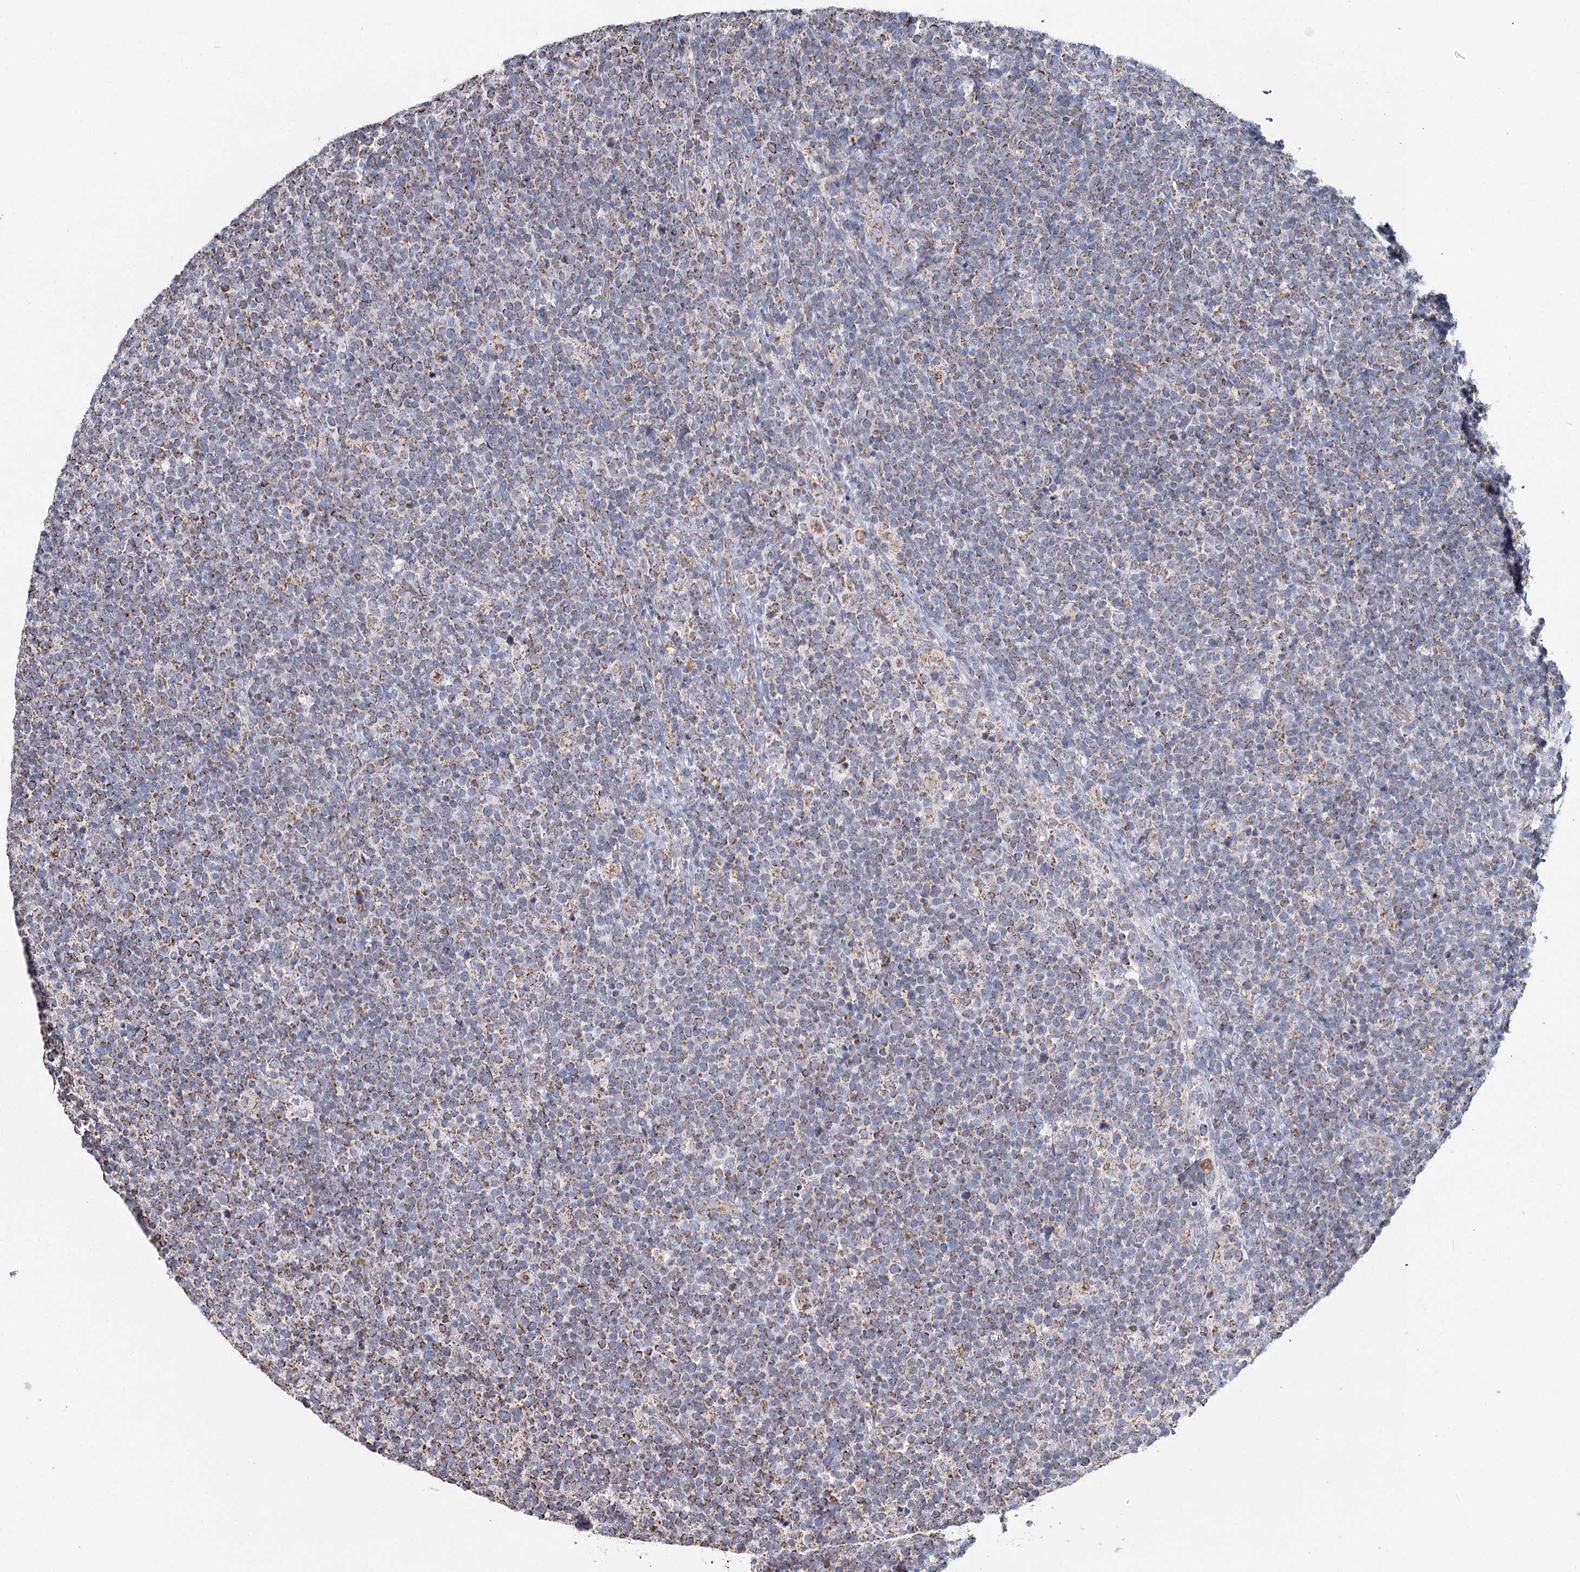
{"staining": {"intensity": "moderate", "quantity": "<25%", "location": "cytoplasmic/membranous"}, "tissue": "lymphoma", "cell_type": "Tumor cells", "image_type": "cancer", "snomed": [{"axis": "morphology", "description": "Malignant lymphoma, non-Hodgkin's type, High grade"}, {"axis": "topography", "description": "Lymph node"}], "caption": "Immunohistochemistry micrograph of neoplastic tissue: malignant lymphoma, non-Hodgkin's type (high-grade) stained using IHC shows low levels of moderate protein expression localized specifically in the cytoplasmic/membranous of tumor cells, appearing as a cytoplasmic/membranous brown color.", "gene": "MRPL44", "patient": {"sex": "male", "age": 61}}